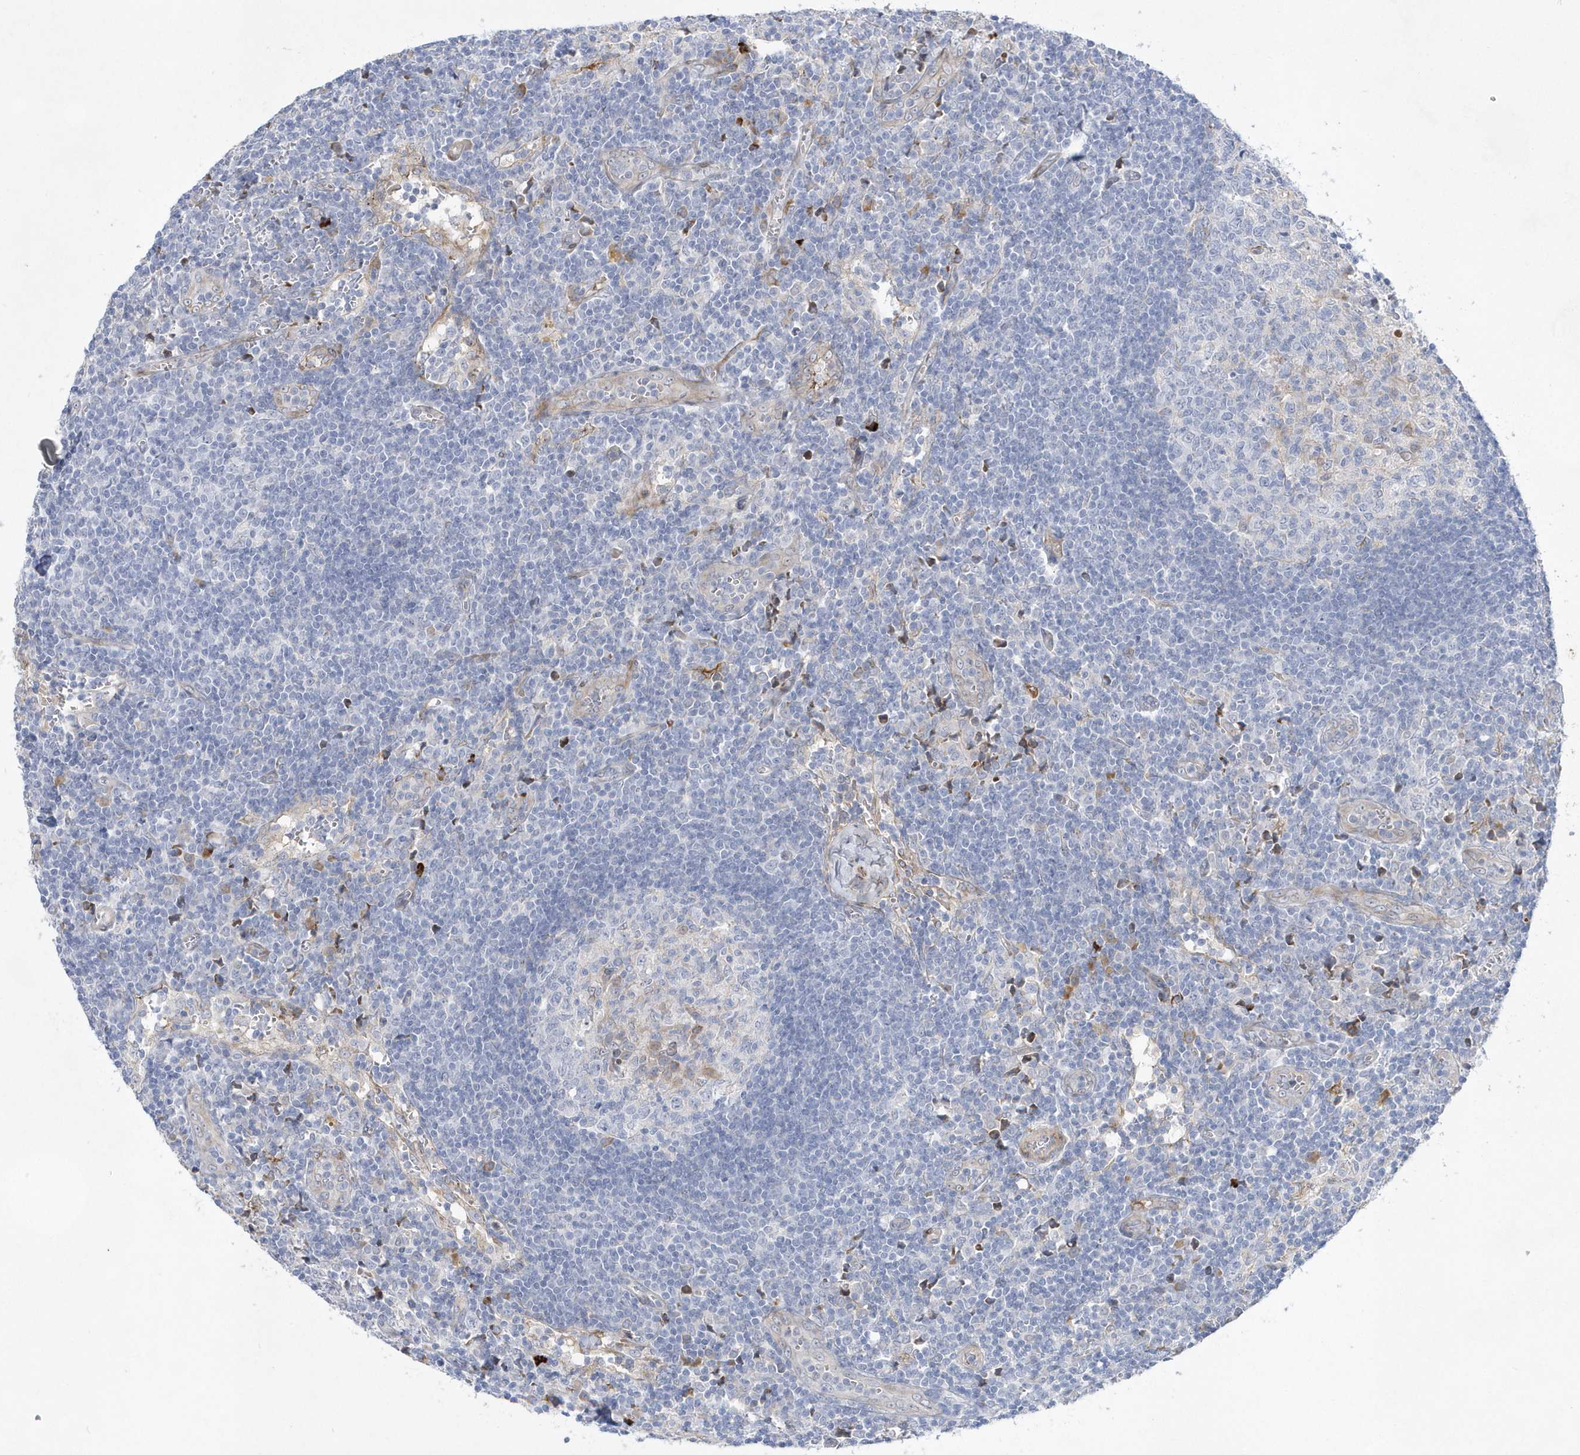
{"staining": {"intensity": "negative", "quantity": "none", "location": "none"}, "tissue": "lymph node", "cell_type": "Germinal center cells", "image_type": "normal", "snomed": [{"axis": "morphology", "description": "Normal tissue, NOS"}, {"axis": "morphology", "description": "Squamous cell carcinoma, metastatic, NOS"}, {"axis": "topography", "description": "Lymph node"}], "caption": "IHC image of normal lymph node: lymph node stained with DAB (3,3'-diaminobenzidine) shows no significant protein positivity in germinal center cells.", "gene": "TMEM132B", "patient": {"sex": "male", "age": 73}}